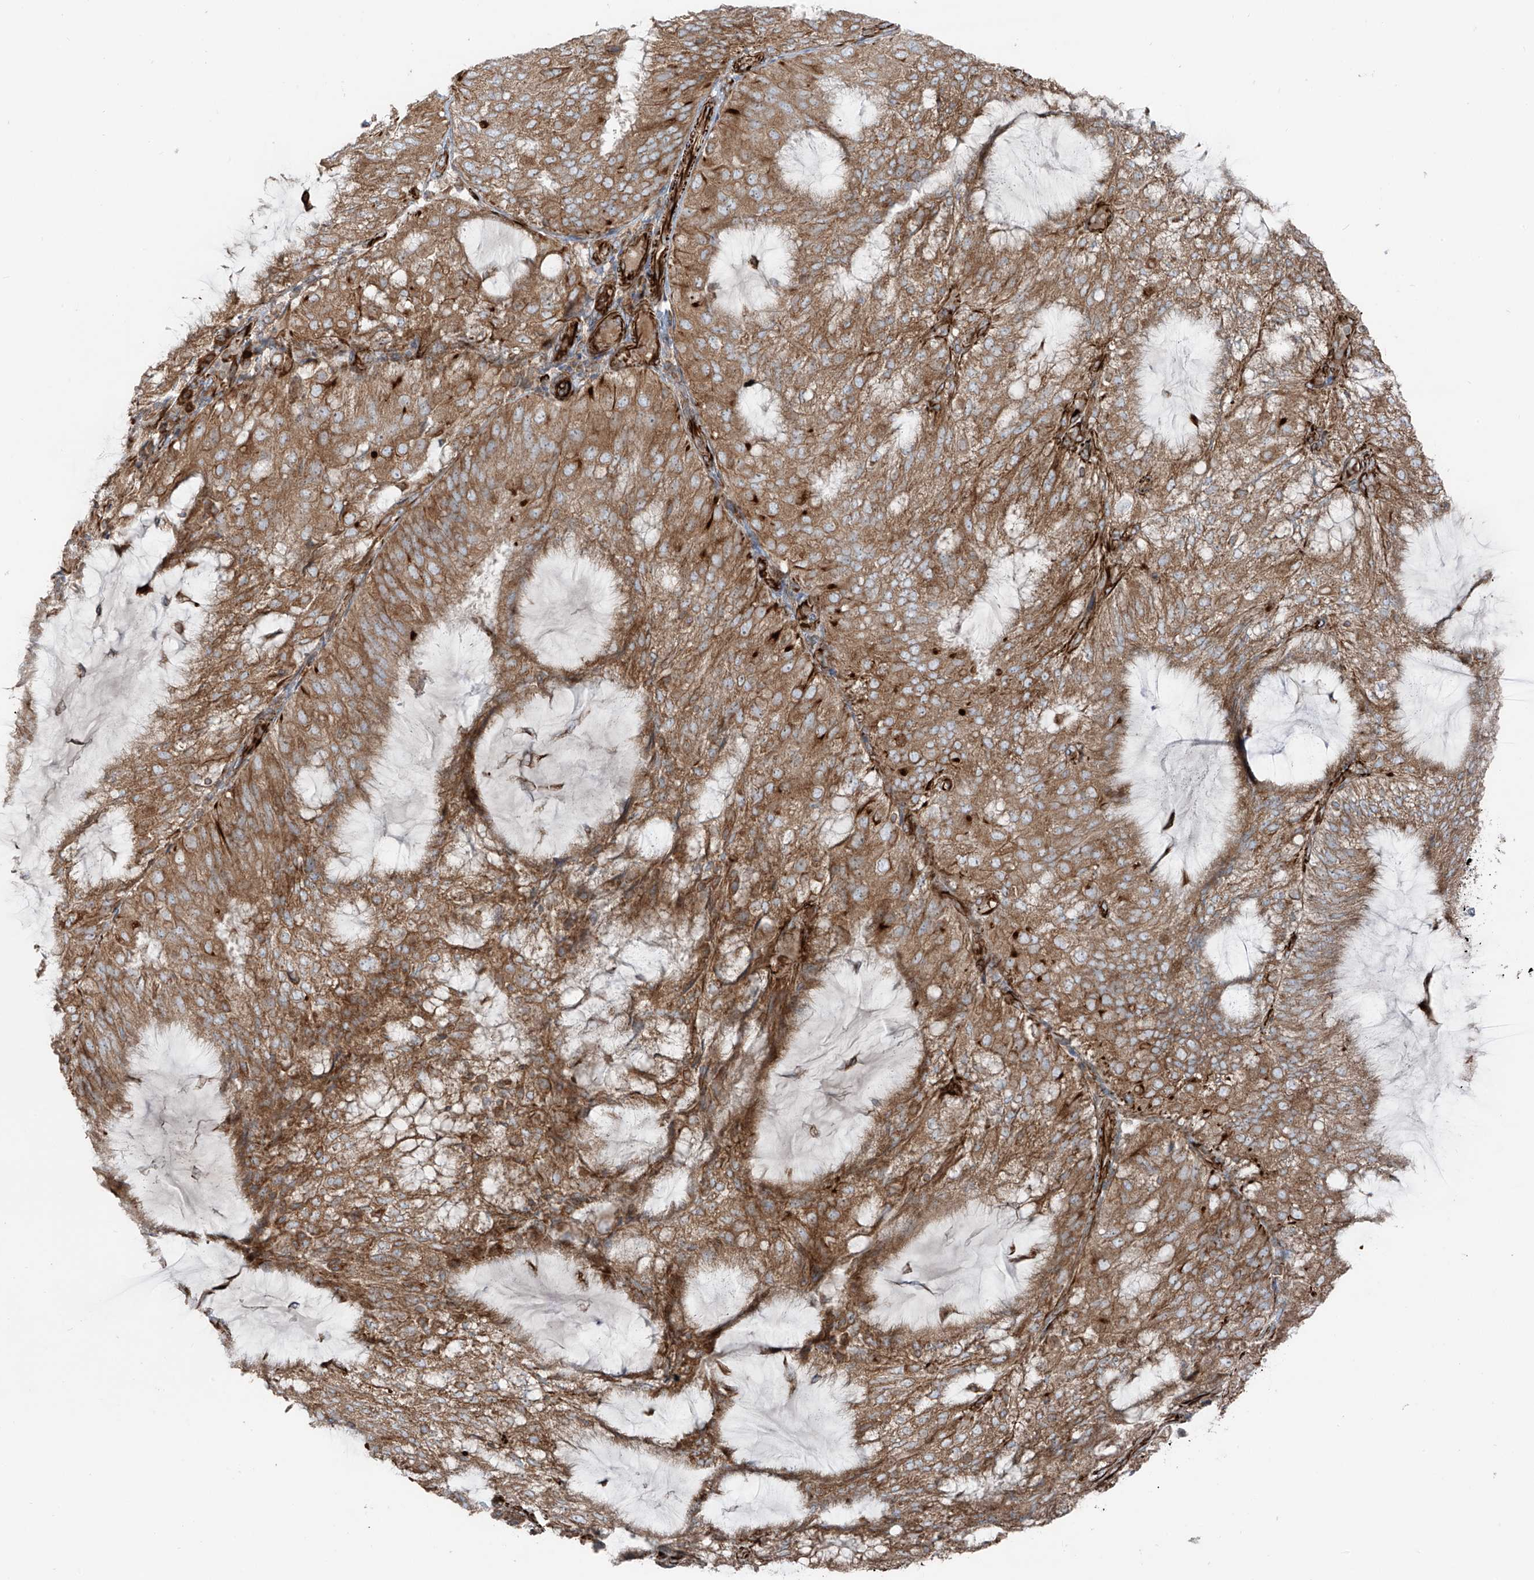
{"staining": {"intensity": "moderate", "quantity": ">75%", "location": "cytoplasmic/membranous"}, "tissue": "endometrial cancer", "cell_type": "Tumor cells", "image_type": "cancer", "snomed": [{"axis": "morphology", "description": "Adenocarcinoma, NOS"}, {"axis": "topography", "description": "Endometrium"}], "caption": "Human endometrial cancer (adenocarcinoma) stained for a protein (brown) reveals moderate cytoplasmic/membranous positive positivity in approximately >75% of tumor cells.", "gene": "ERLEC1", "patient": {"sex": "female", "age": 81}}